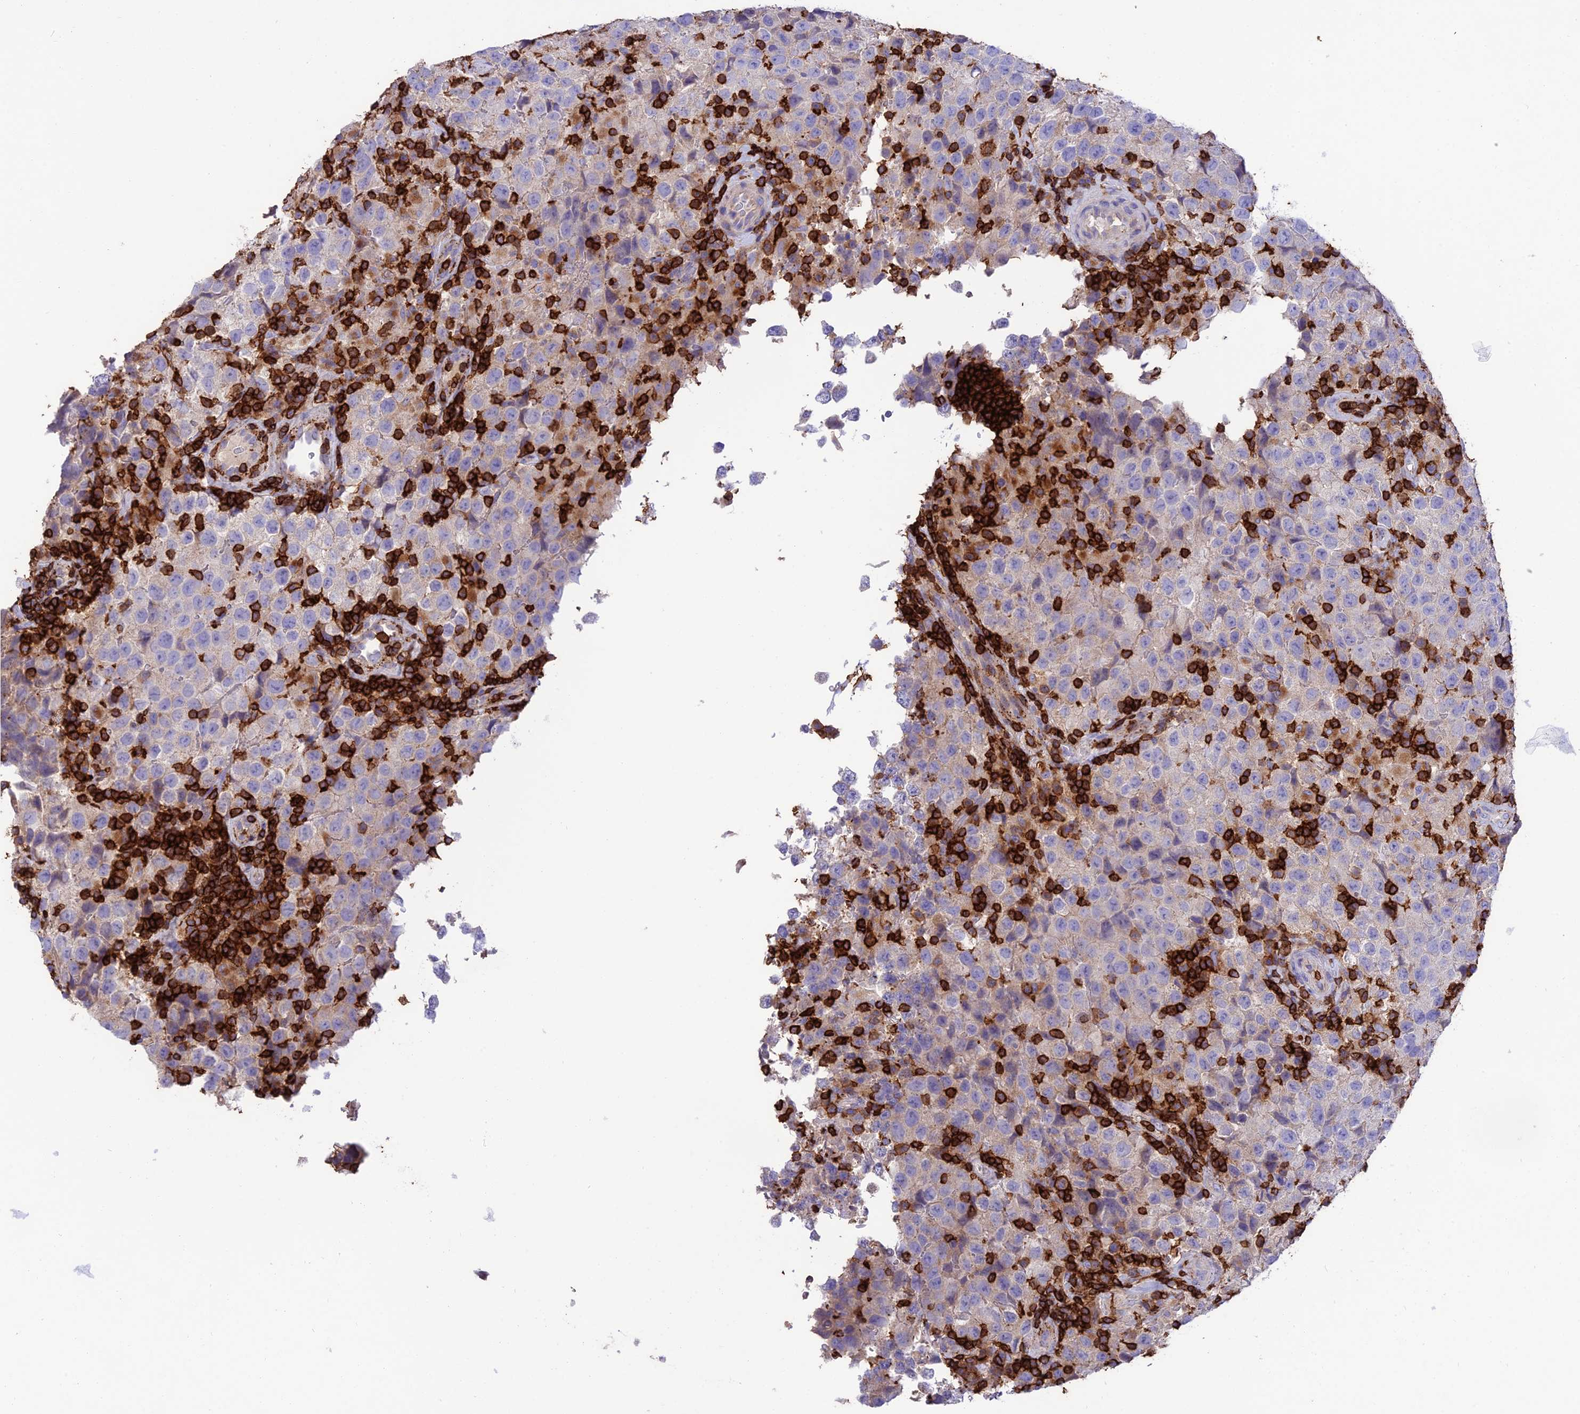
{"staining": {"intensity": "negative", "quantity": "none", "location": "none"}, "tissue": "testis cancer", "cell_type": "Tumor cells", "image_type": "cancer", "snomed": [{"axis": "morphology", "description": "Seminoma, NOS"}, {"axis": "morphology", "description": "Carcinoma, Embryonal, NOS"}, {"axis": "topography", "description": "Testis"}], "caption": "High magnification brightfield microscopy of embryonal carcinoma (testis) stained with DAB (3,3'-diaminobenzidine) (brown) and counterstained with hematoxylin (blue): tumor cells show no significant staining.", "gene": "PTPRCAP", "patient": {"sex": "male", "age": 41}}